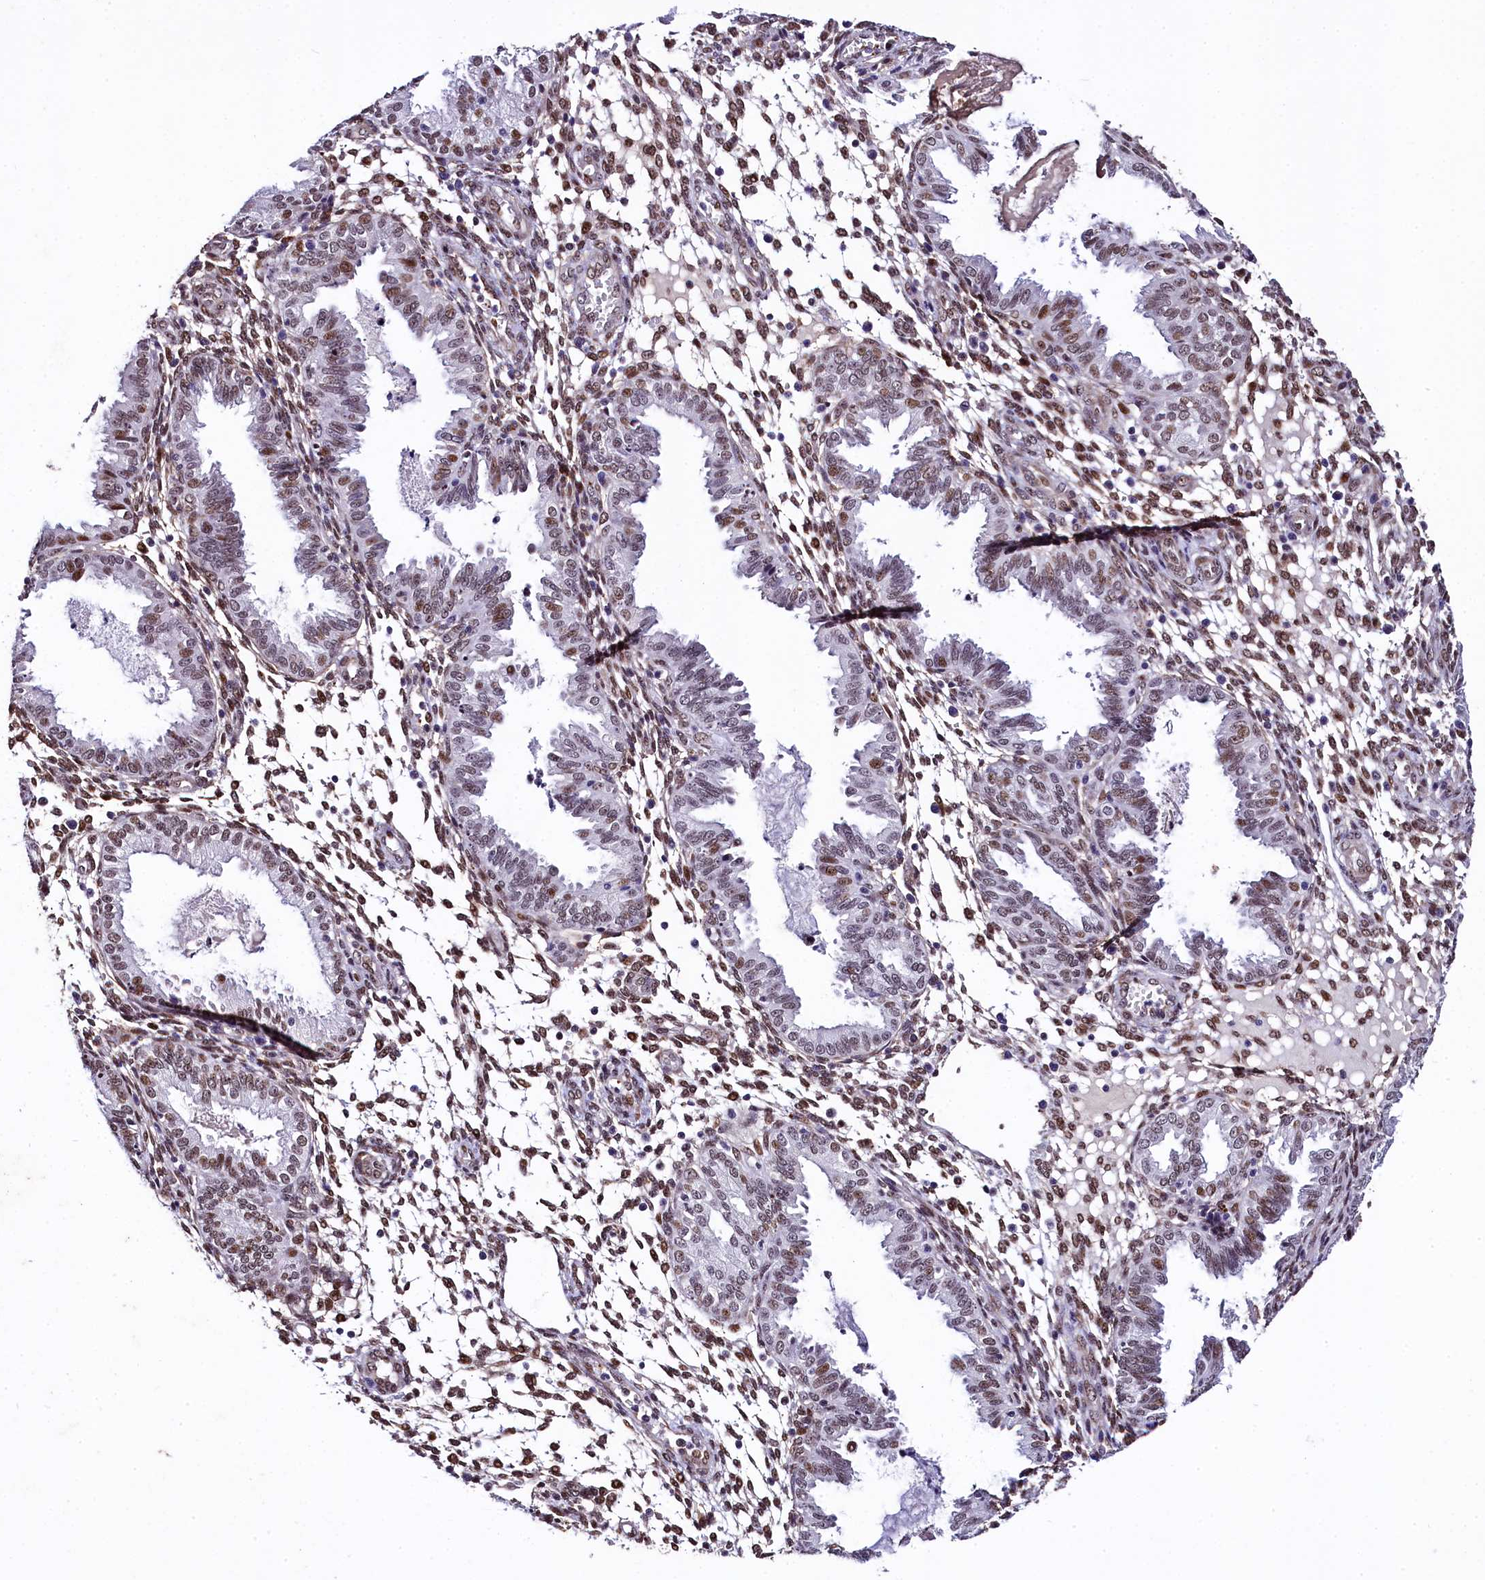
{"staining": {"intensity": "moderate", "quantity": "<25%", "location": "nuclear"}, "tissue": "endometrium", "cell_type": "Cells in endometrial stroma", "image_type": "normal", "snomed": [{"axis": "morphology", "description": "Normal tissue, NOS"}, {"axis": "topography", "description": "Endometrium"}], "caption": "This histopathology image displays immunohistochemistry staining of normal endometrium, with low moderate nuclear expression in approximately <25% of cells in endometrial stroma.", "gene": "SAMD10", "patient": {"sex": "female", "age": 33}}